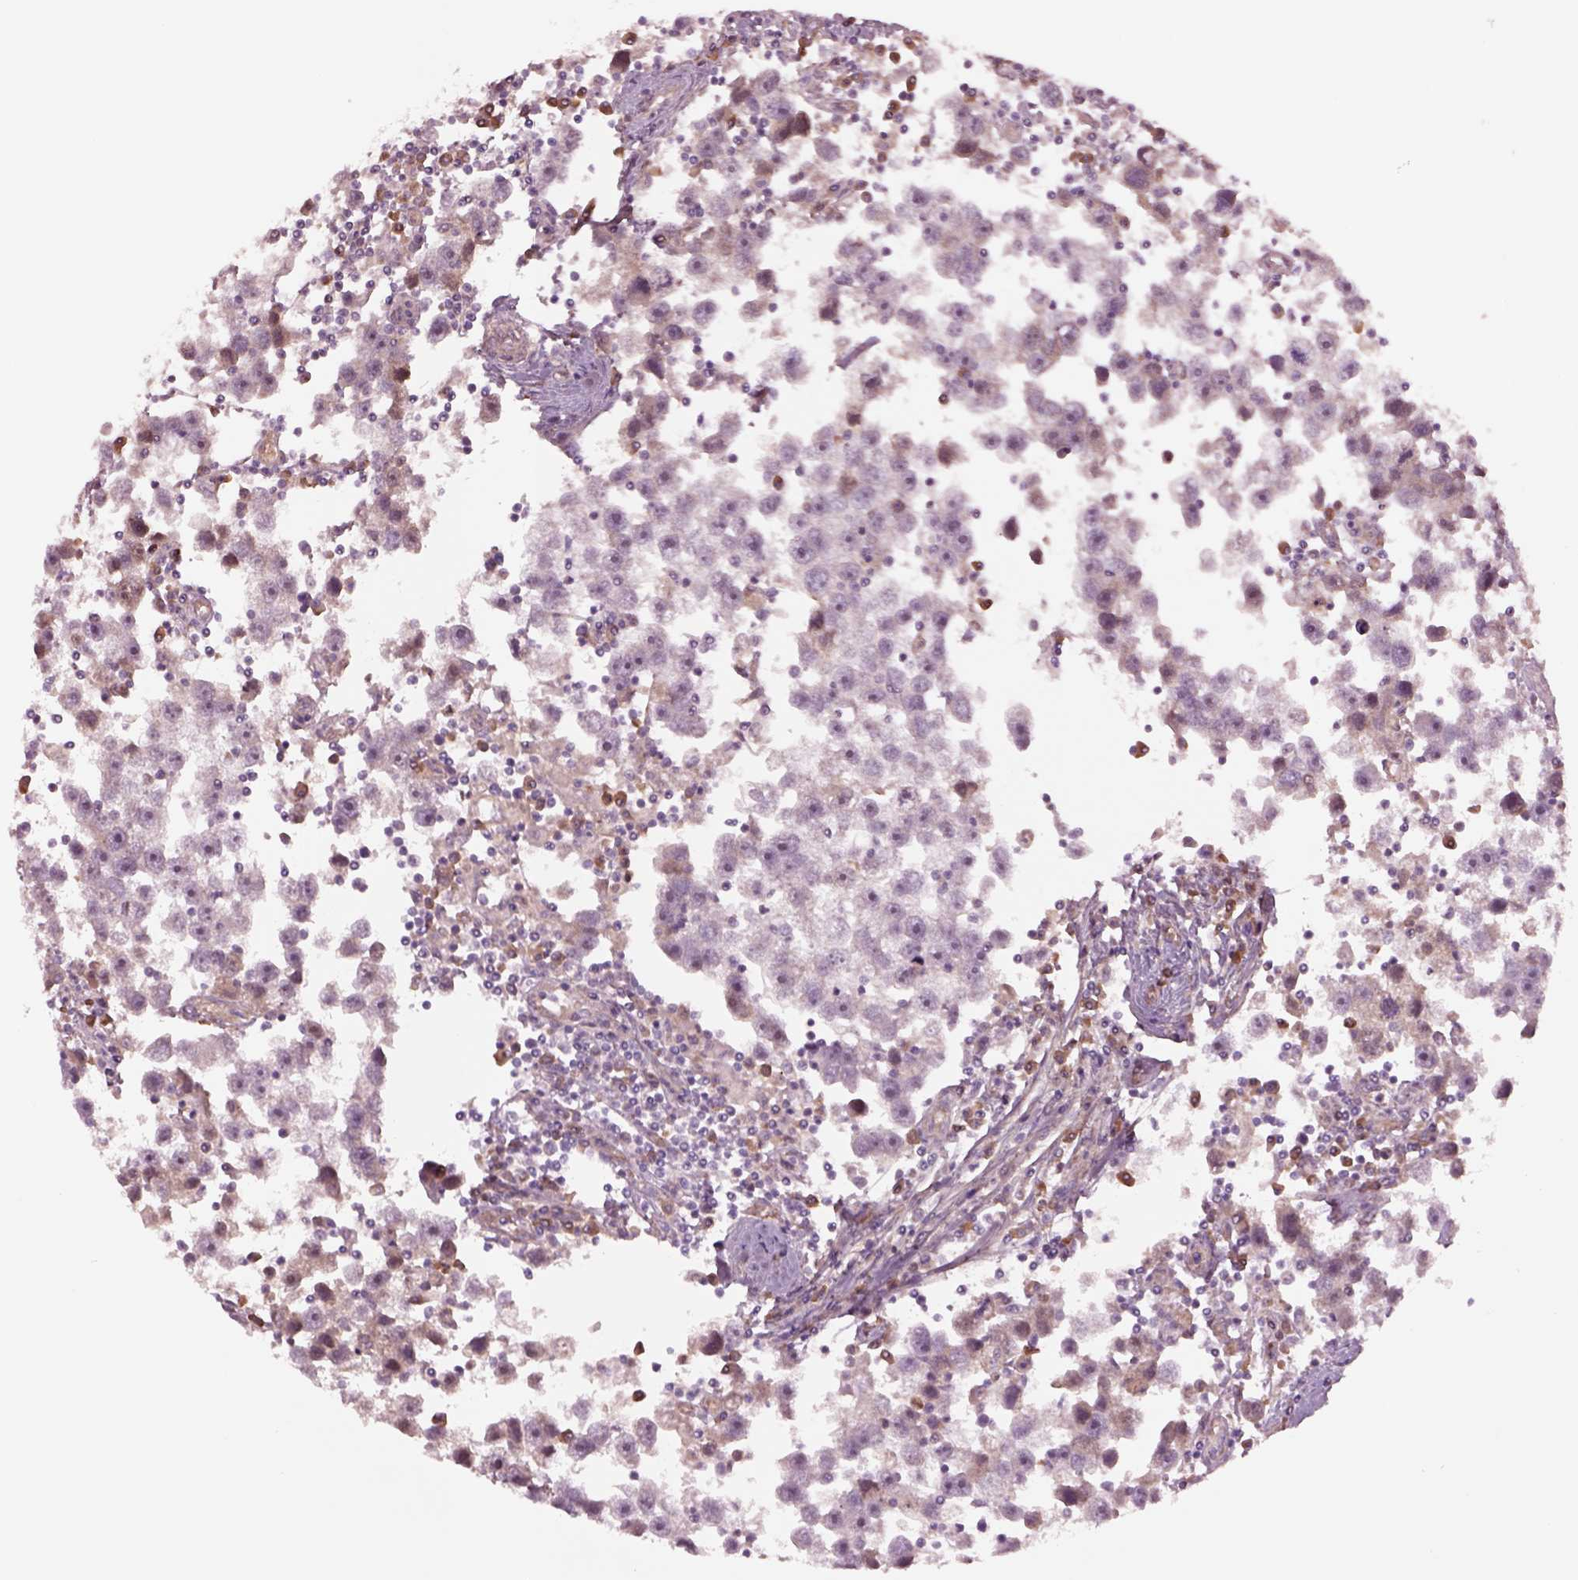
{"staining": {"intensity": "negative", "quantity": "none", "location": "none"}, "tissue": "testis cancer", "cell_type": "Tumor cells", "image_type": "cancer", "snomed": [{"axis": "morphology", "description": "Seminoma, NOS"}, {"axis": "topography", "description": "Testis"}], "caption": "Tumor cells show no significant positivity in testis cancer.", "gene": "HTR1B", "patient": {"sex": "male", "age": 30}}